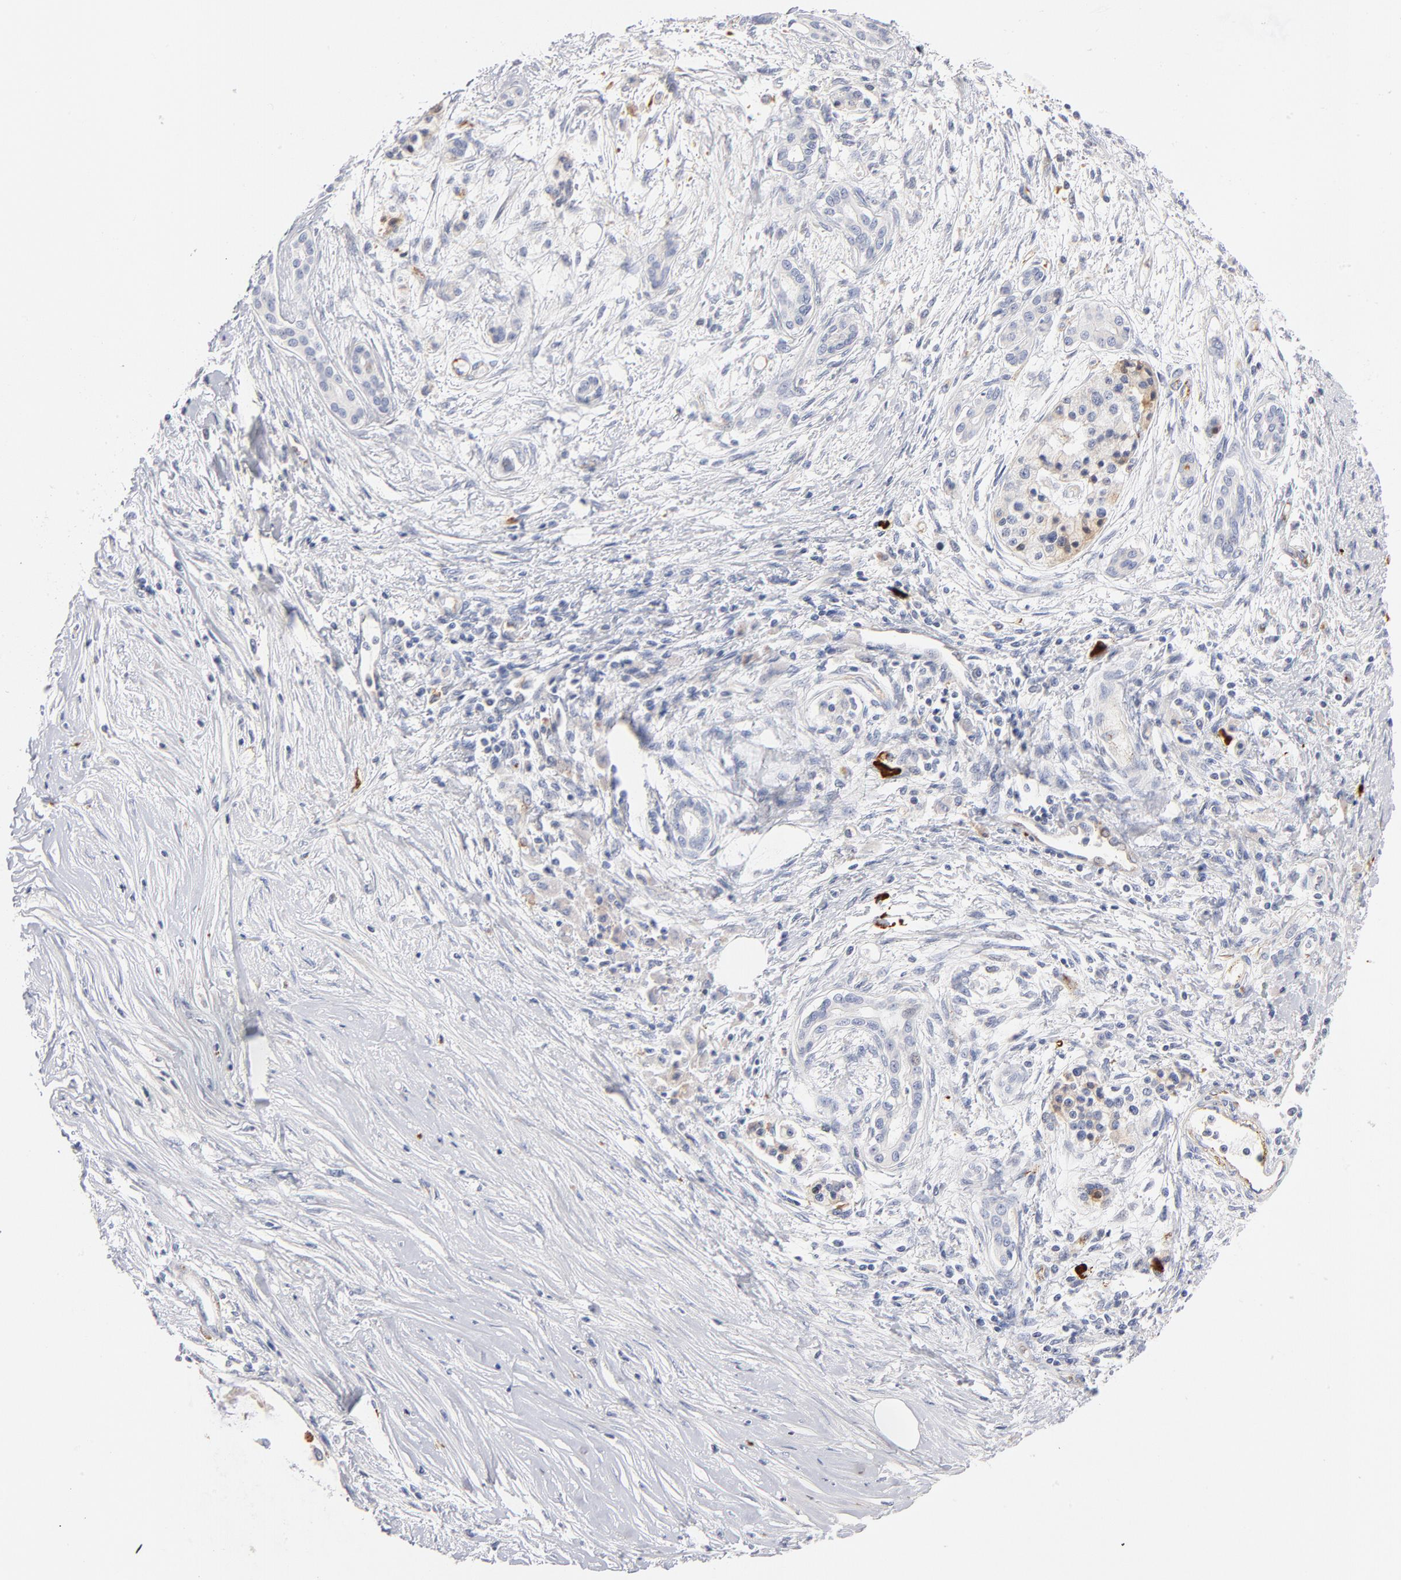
{"staining": {"intensity": "negative", "quantity": "none", "location": "none"}, "tissue": "pancreatic cancer", "cell_type": "Tumor cells", "image_type": "cancer", "snomed": [{"axis": "morphology", "description": "Adenocarcinoma, NOS"}, {"axis": "topography", "description": "Pancreas"}], "caption": "DAB (3,3'-diaminobenzidine) immunohistochemical staining of human pancreatic cancer (adenocarcinoma) reveals no significant staining in tumor cells.", "gene": "PLAT", "patient": {"sex": "female", "age": 59}}